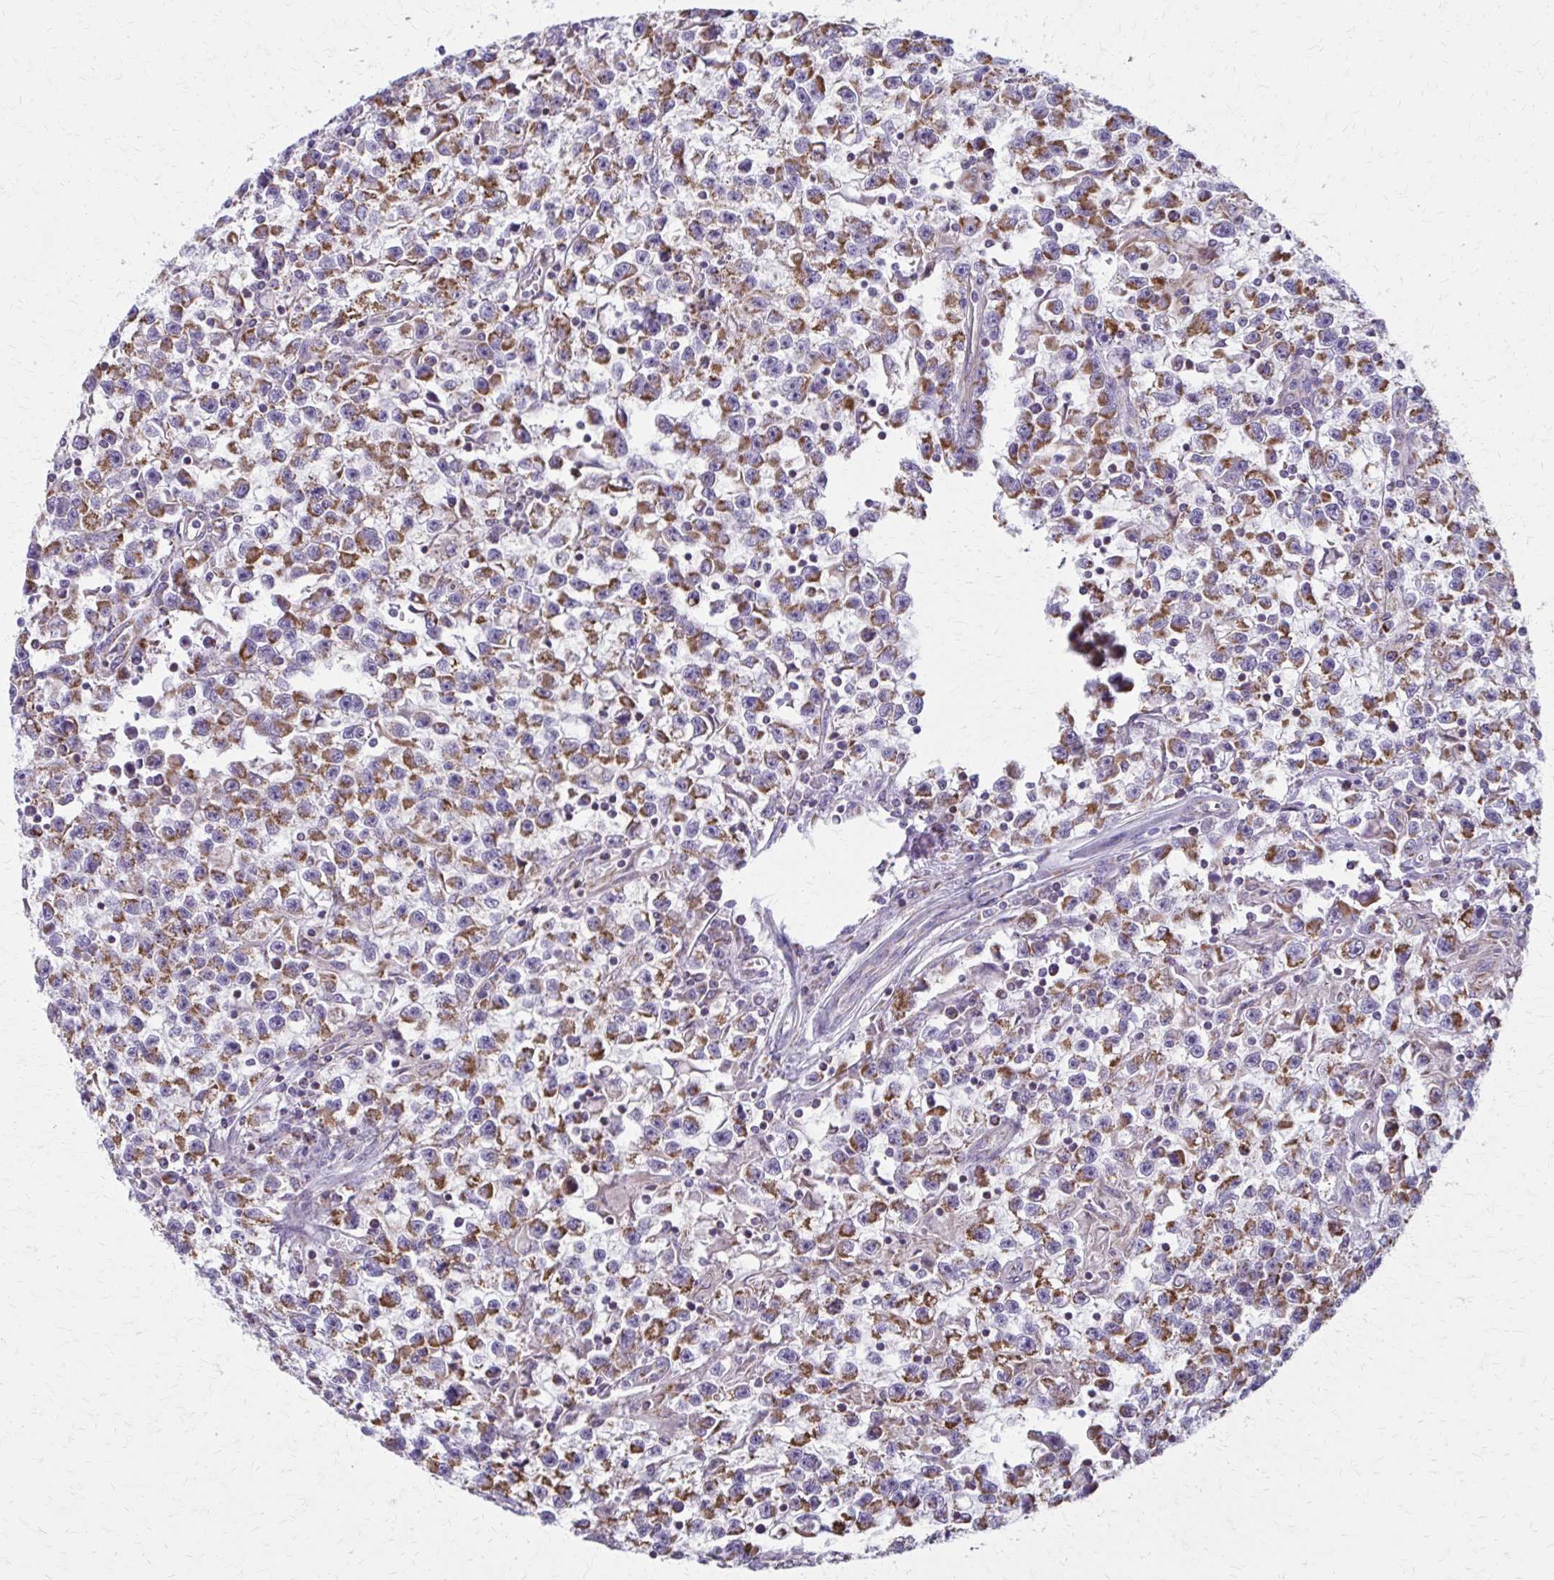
{"staining": {"intensity": "moderate", "quantity": ">75%", "location": "cytoplasmic/membranous"}, "tissue": "testis cancer", "cell_type": "Tumor cells", "image_type": "cancer", "snomed": [{"axis": "morphology", "description": "Seminoma, NOS"}, {"axis": "topography", "description": "Testis"}], "caption": "Protein staining of seminoma (testis) tissue demonstrates moderate cytoplasmic/membranous expression in about >75% of tumor cells.", "gene": "TVP23A", "patient": {"sex": "male", "age": 31}}